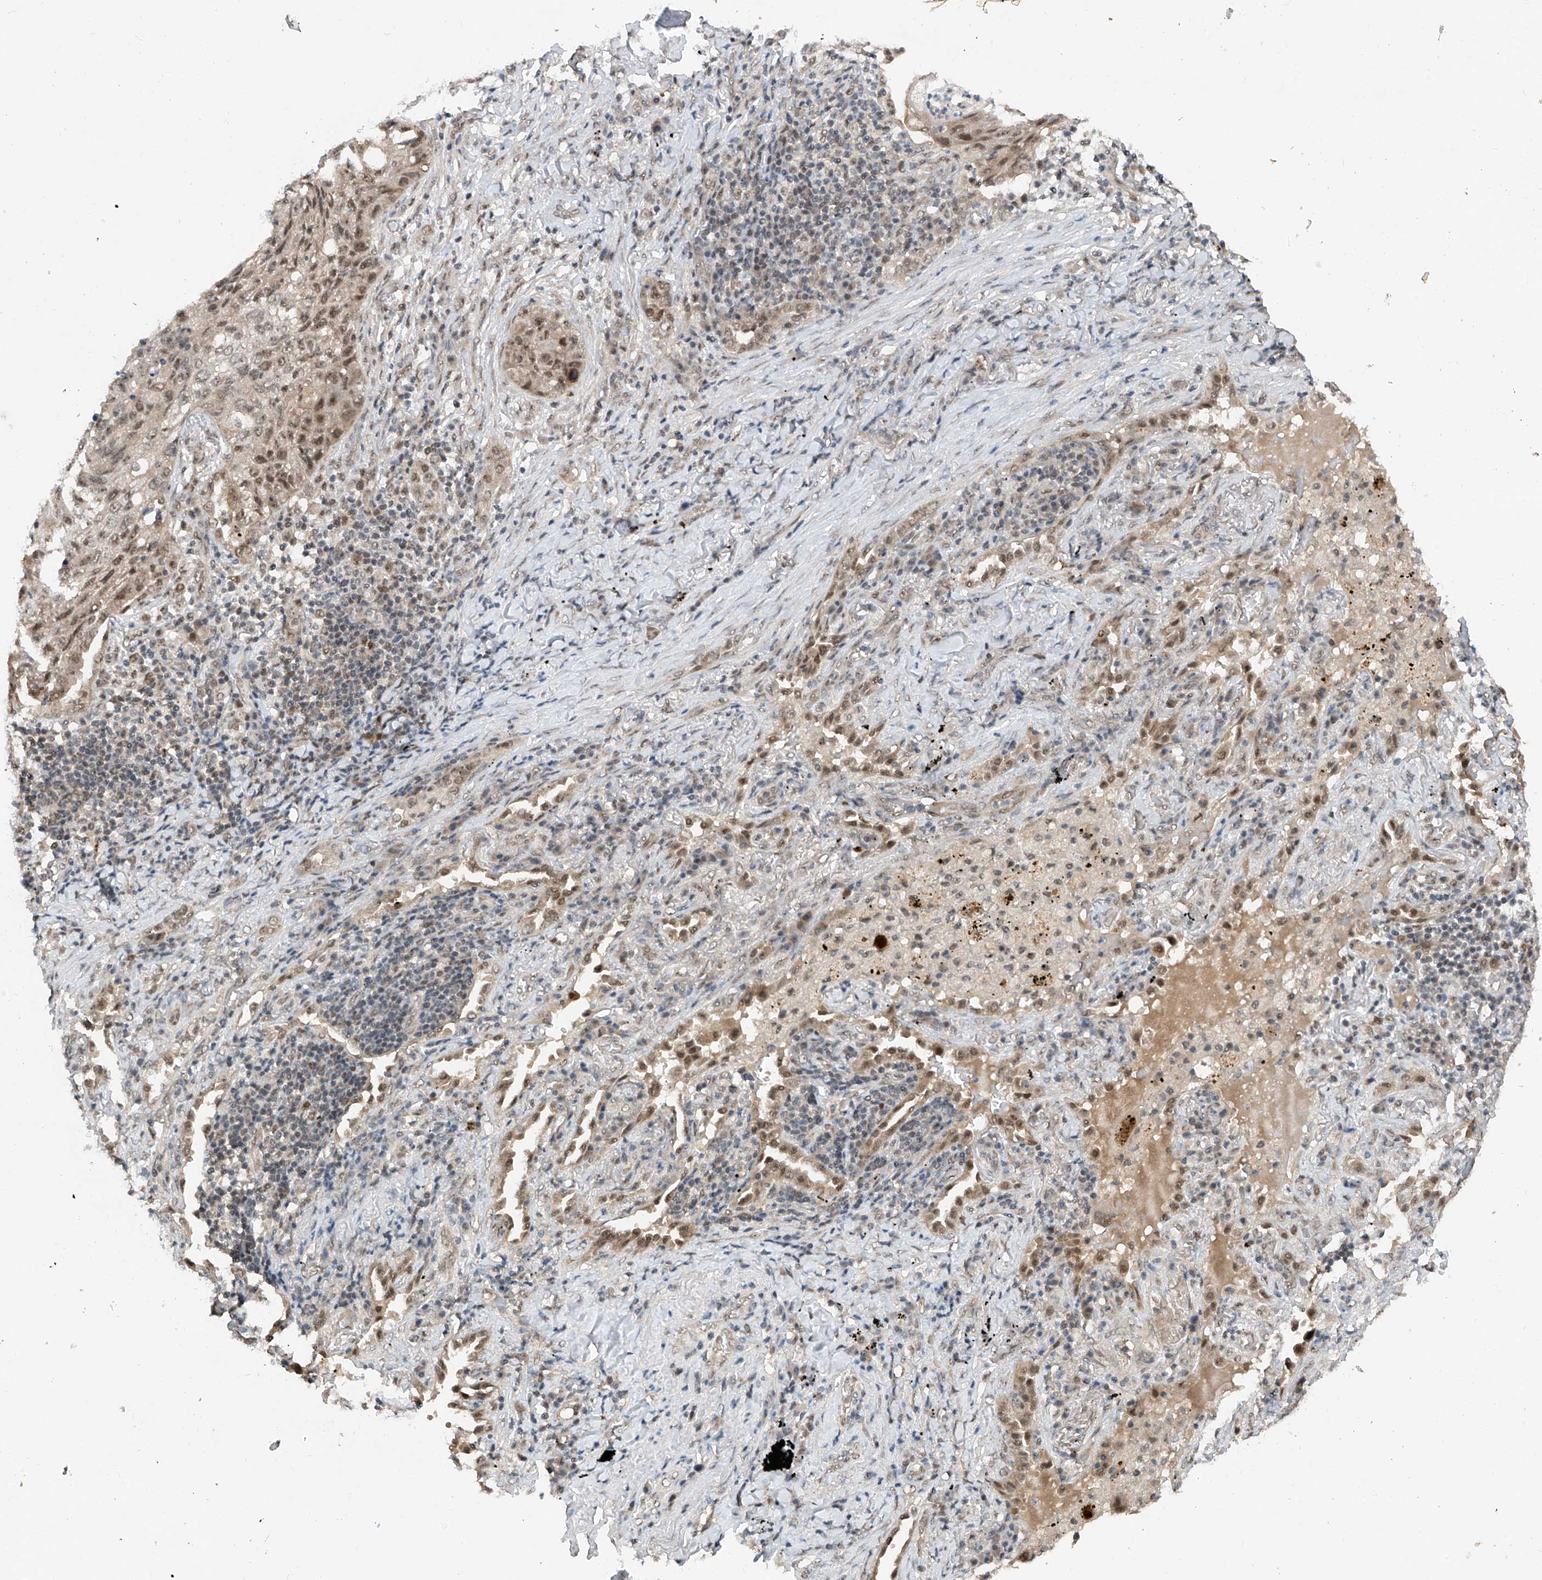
{"staining": {"intensity": "moderate", "quantity": ">75%", "location": "nuclear"}, "tissue": "lung cancer", "cell_type": "Tumor cells", "image_type": "cancer", "snomed": [{"axis": "morphology", "description": "Squamous cell carcinoma, NOS"}, {"axis": "topography", "description": "Lung"}], "caption": "Protein staining exhibits moderate nuclear staining in about >75% of tumor cells in lung cancer (squamous cell carcinoma). The staining is performed using DAB brown chromogen to label protein expression. The nuclei are counter-stained blue using hematoxylin.", "gene": "RPAIN", "patient": {"sex": "female", "age": 63}}